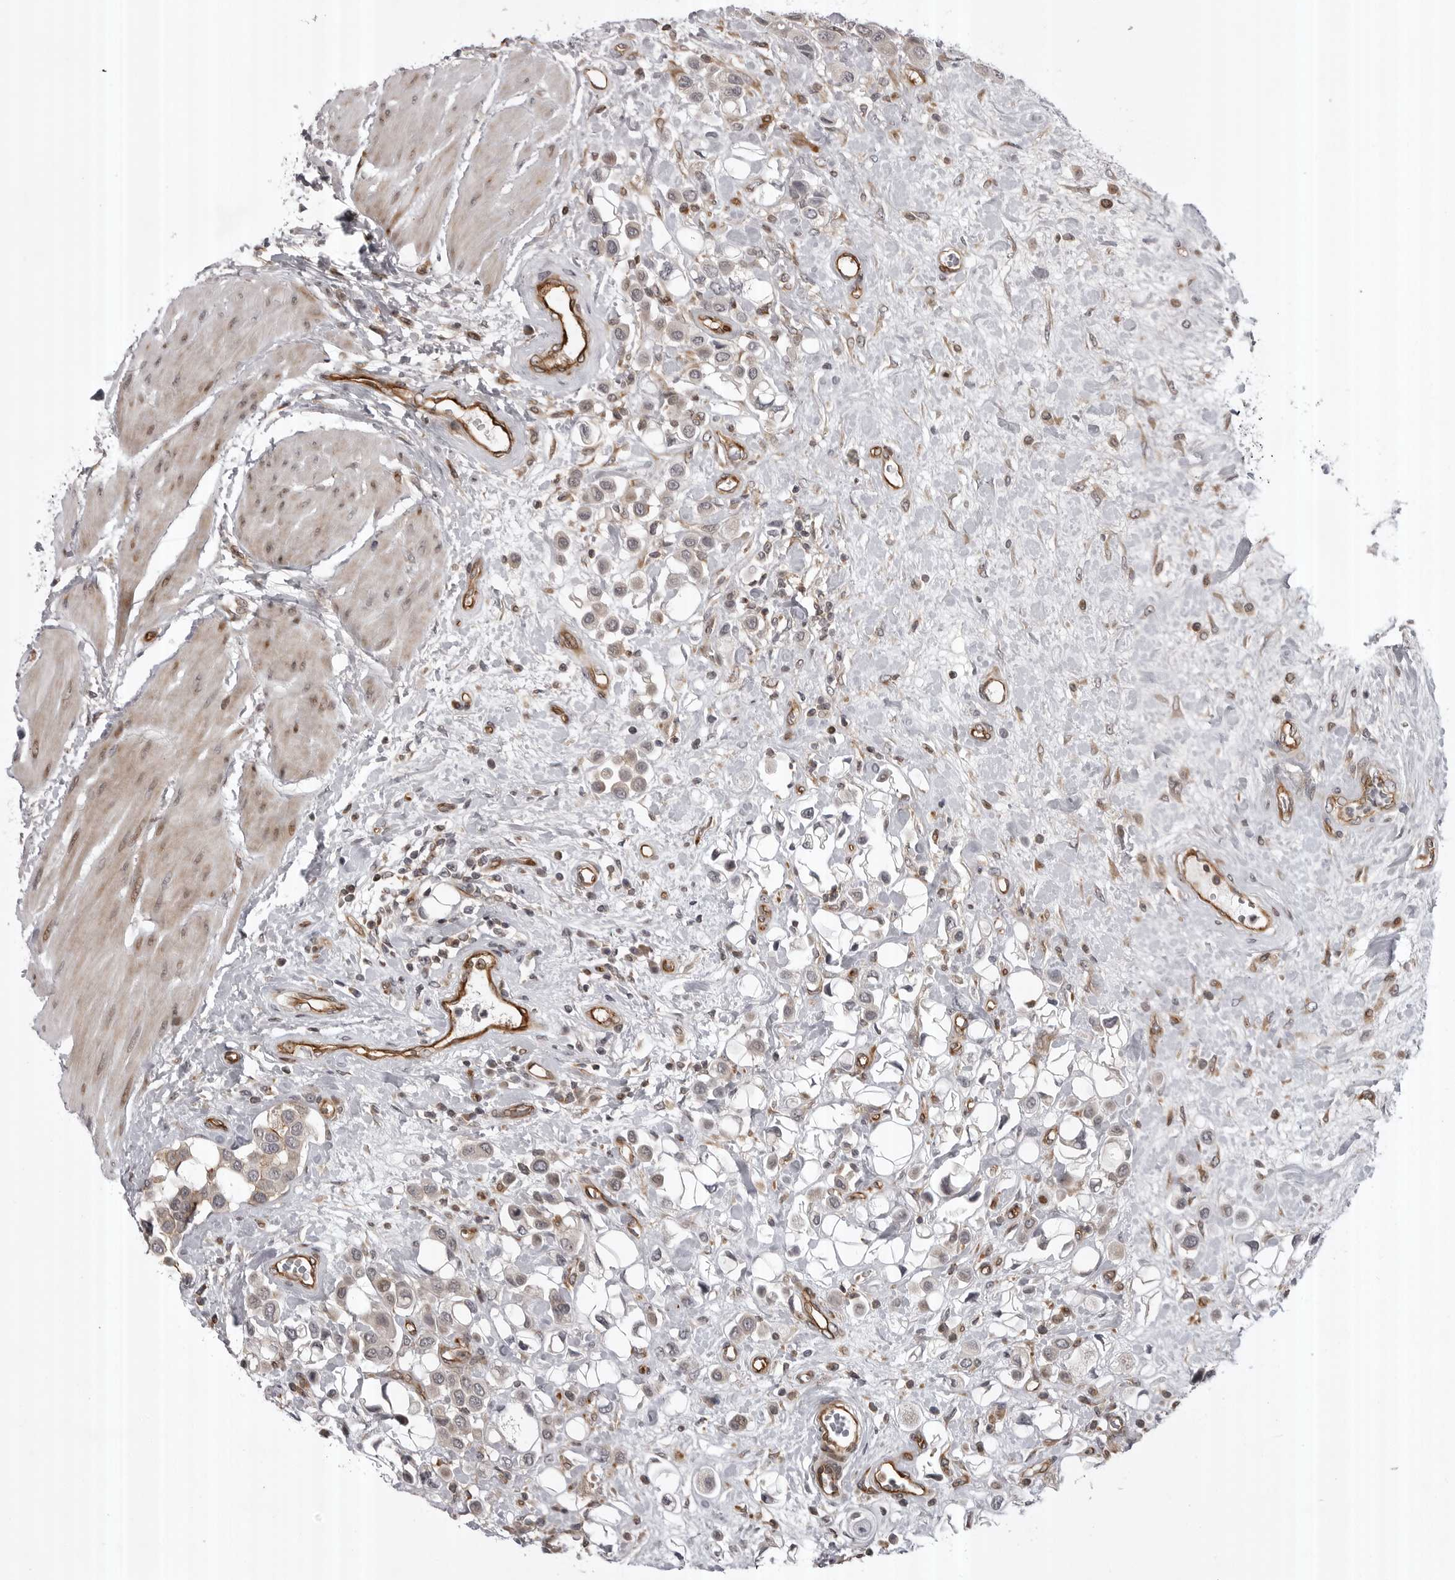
{"staining": {"intensity": "weak", "quantity": "<25%", "location": "cytoplasmic/membranous"}, "tissue": "urothelial cancer", "cell_type": "Tumor cells", "image_type": "cancer", "snomed": [{"axis": "morphology", "description": "Urothelial carcinoma, High grade"}, {"axis": "topography", "description": "Urinary bladder"}], "caption": "IHC of urothelial cancer shows no staining in tumor cells. Nuclei are stained in blue.", "gene": "ABL1", "patient": {"sex": "male", "age": 50}}